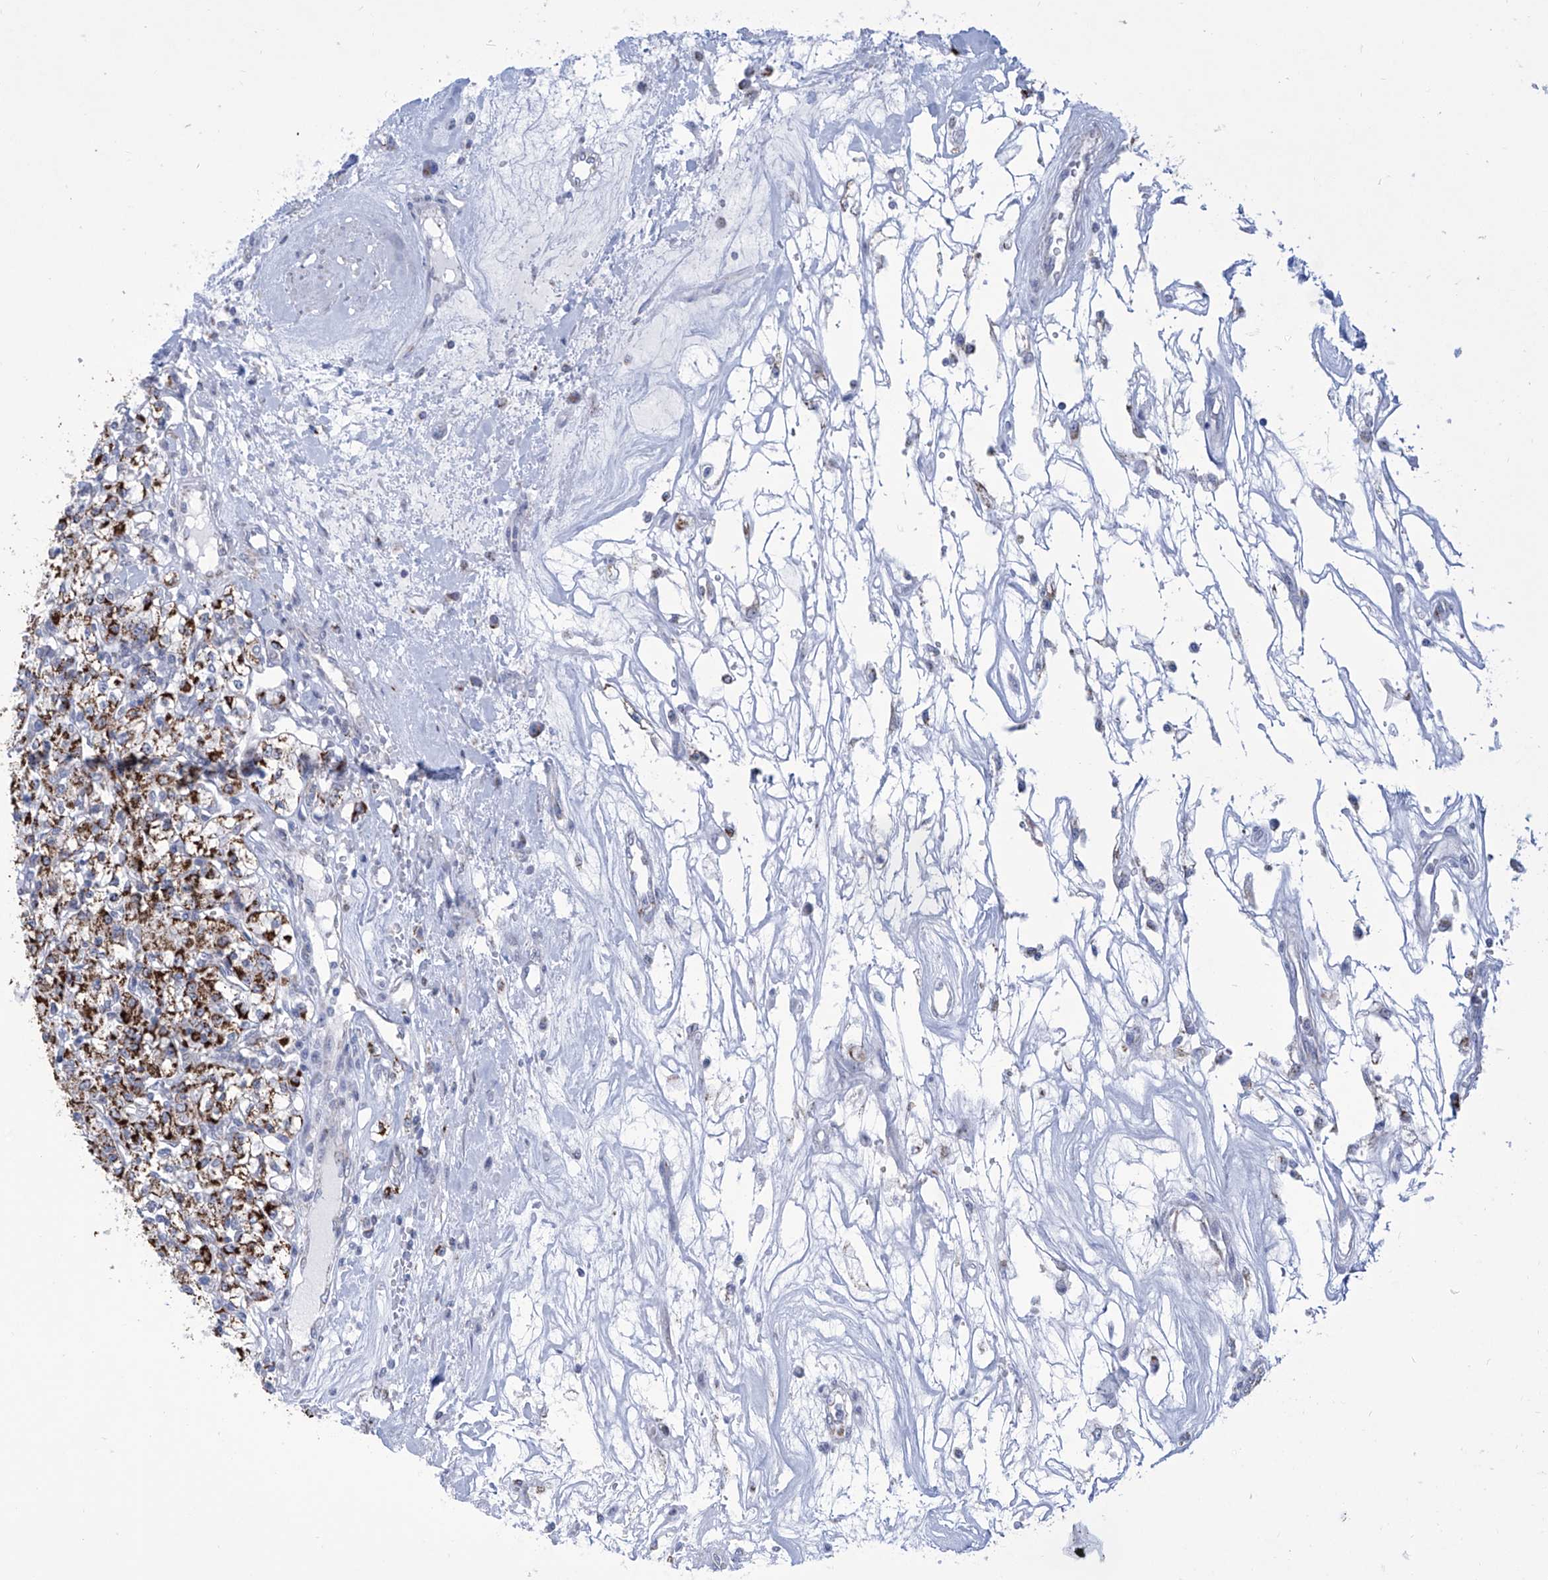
{"staining": {"intensity": "strong", "quantity": "25%-75%", "location": "cytoplasmic/membranous"}, "tissue": "renal cancer", "cell_type": "Tumor cells", "image_type": "cancer", "snomed": [{"axis": "morphology", "description": "Adenocarcinoma, NOS"}, {"axis": "topography", "description": "Kidney"}], "caption": "A high-resolution photomicrograph shows IHC staining of renal cancer, which demonstrates strong cytoplasmic/membranous expression in about 25%-75% of tumor cells.", "gene": "ALDH6A1", "patient": {"sex": "female", "age": 59}}